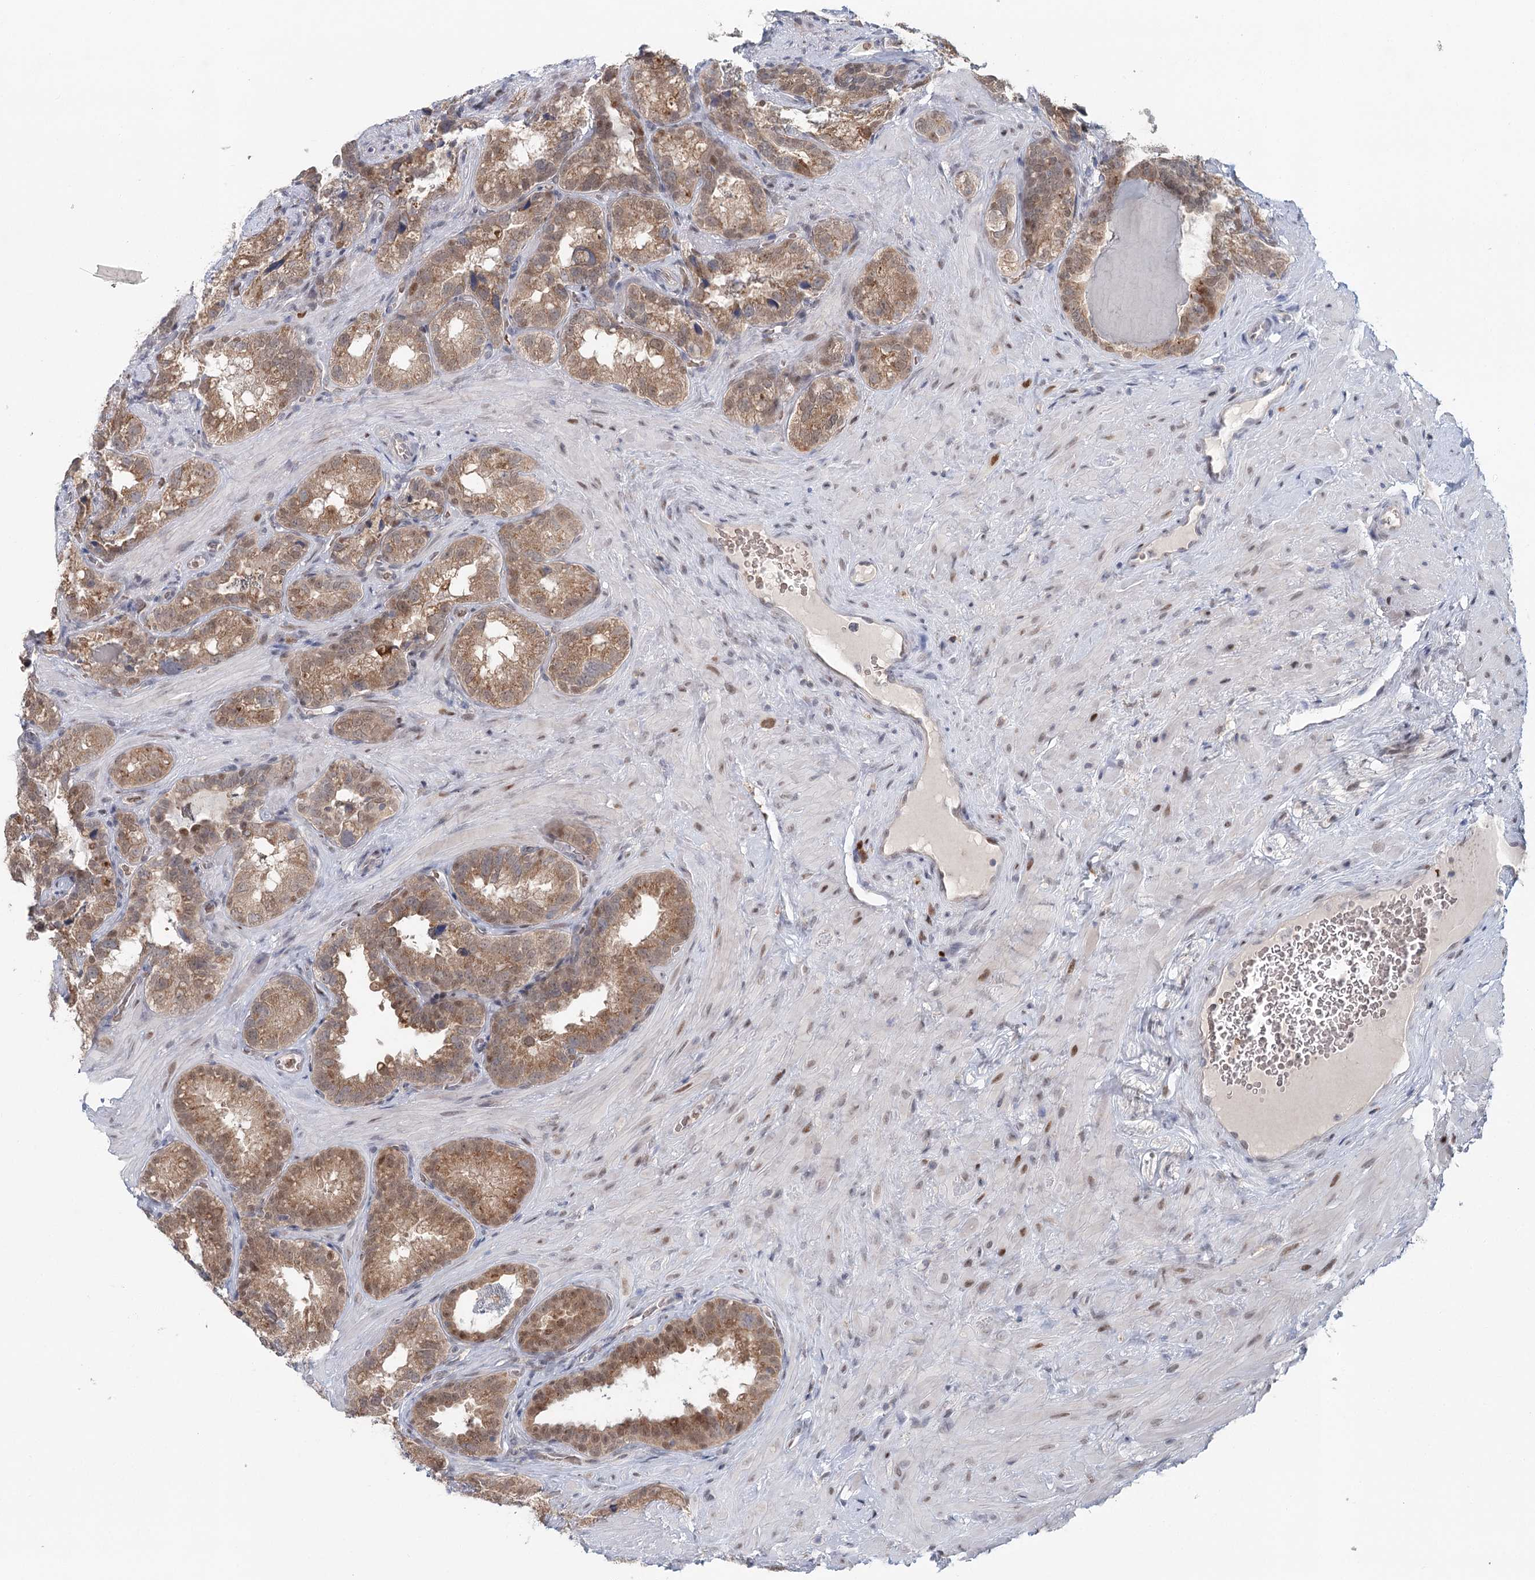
{"staining": {"intensity": "moderate", "quantity": ">75%", "location": "cytoplasmic/membranous,nuclear"}, "tissue": "seminal vesicle", "cell_type": "Glandular cells", "image_type": "normal", "snomed": [{"axis": "morphology", "description": "Normal tissue, NOS"}, {"axis": "topography", "description": "Seminal veicle"}, {"axis": "topography", "description": "Peripheral nerve tissue"}], "caption": "Moderate cytoplasmic/membranous,nuclear expression is identified in about >75% of glandular cells in benign seminal vesicle.", "gene": "ADK", "patient": {"sex": "male", "age": 67}}